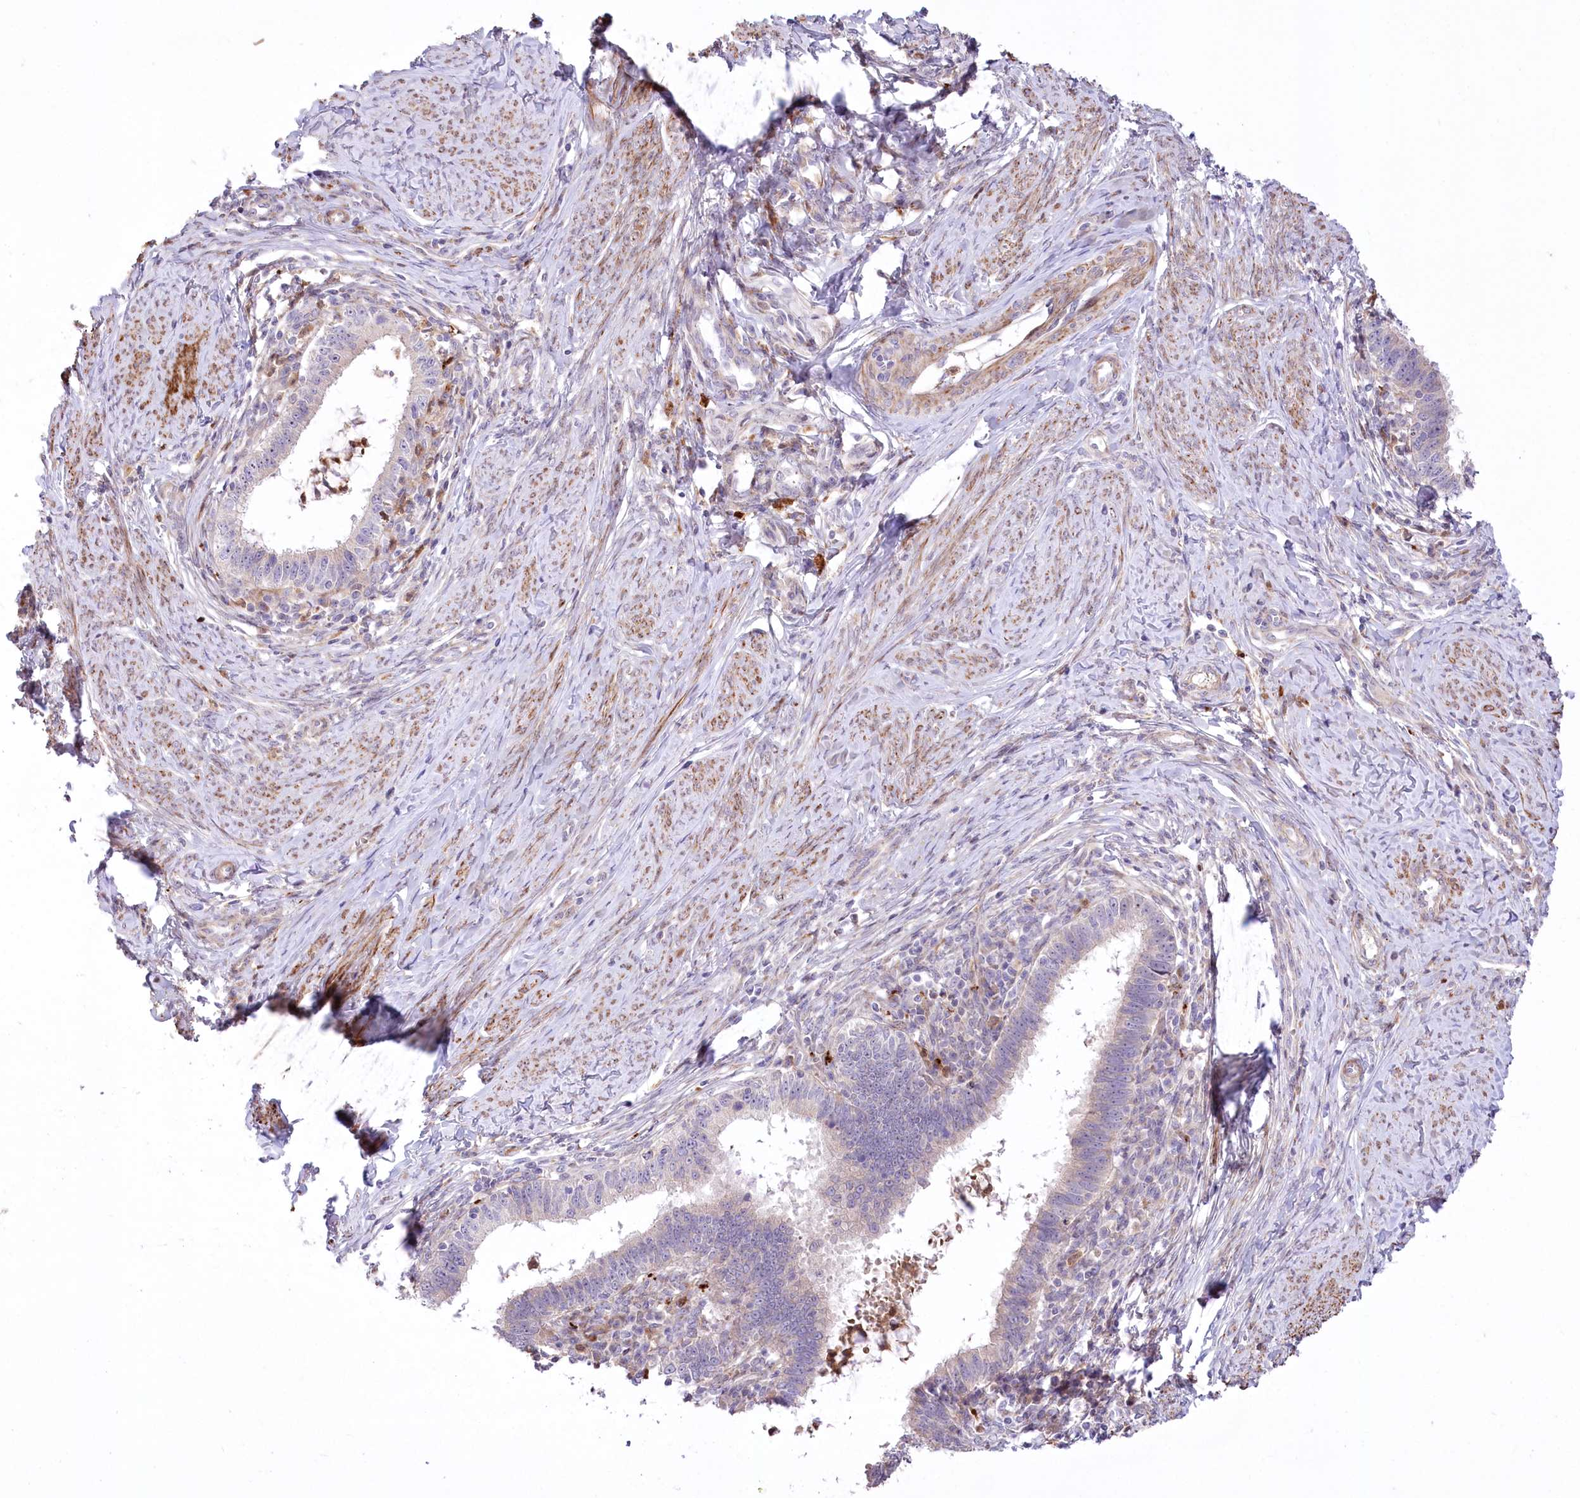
{"staining": {"intensity": "negative", "quantity": "none", "location": "none"}, "tissue": "cervical cancer", "cell_type": "Tumor cells", "image_type": "cancer", "snomed": [{"axis": "morphology", "description": "Adenocarcinoma, NOS"}, {"axis": "topography", "description": "Cervix"}], "caption": "DAB immunohistochemical staining of cervical cancer displays no significant staining in tumor cells.", "gene": "RNF24", "patient": {"sex": "female", "age": 36}}